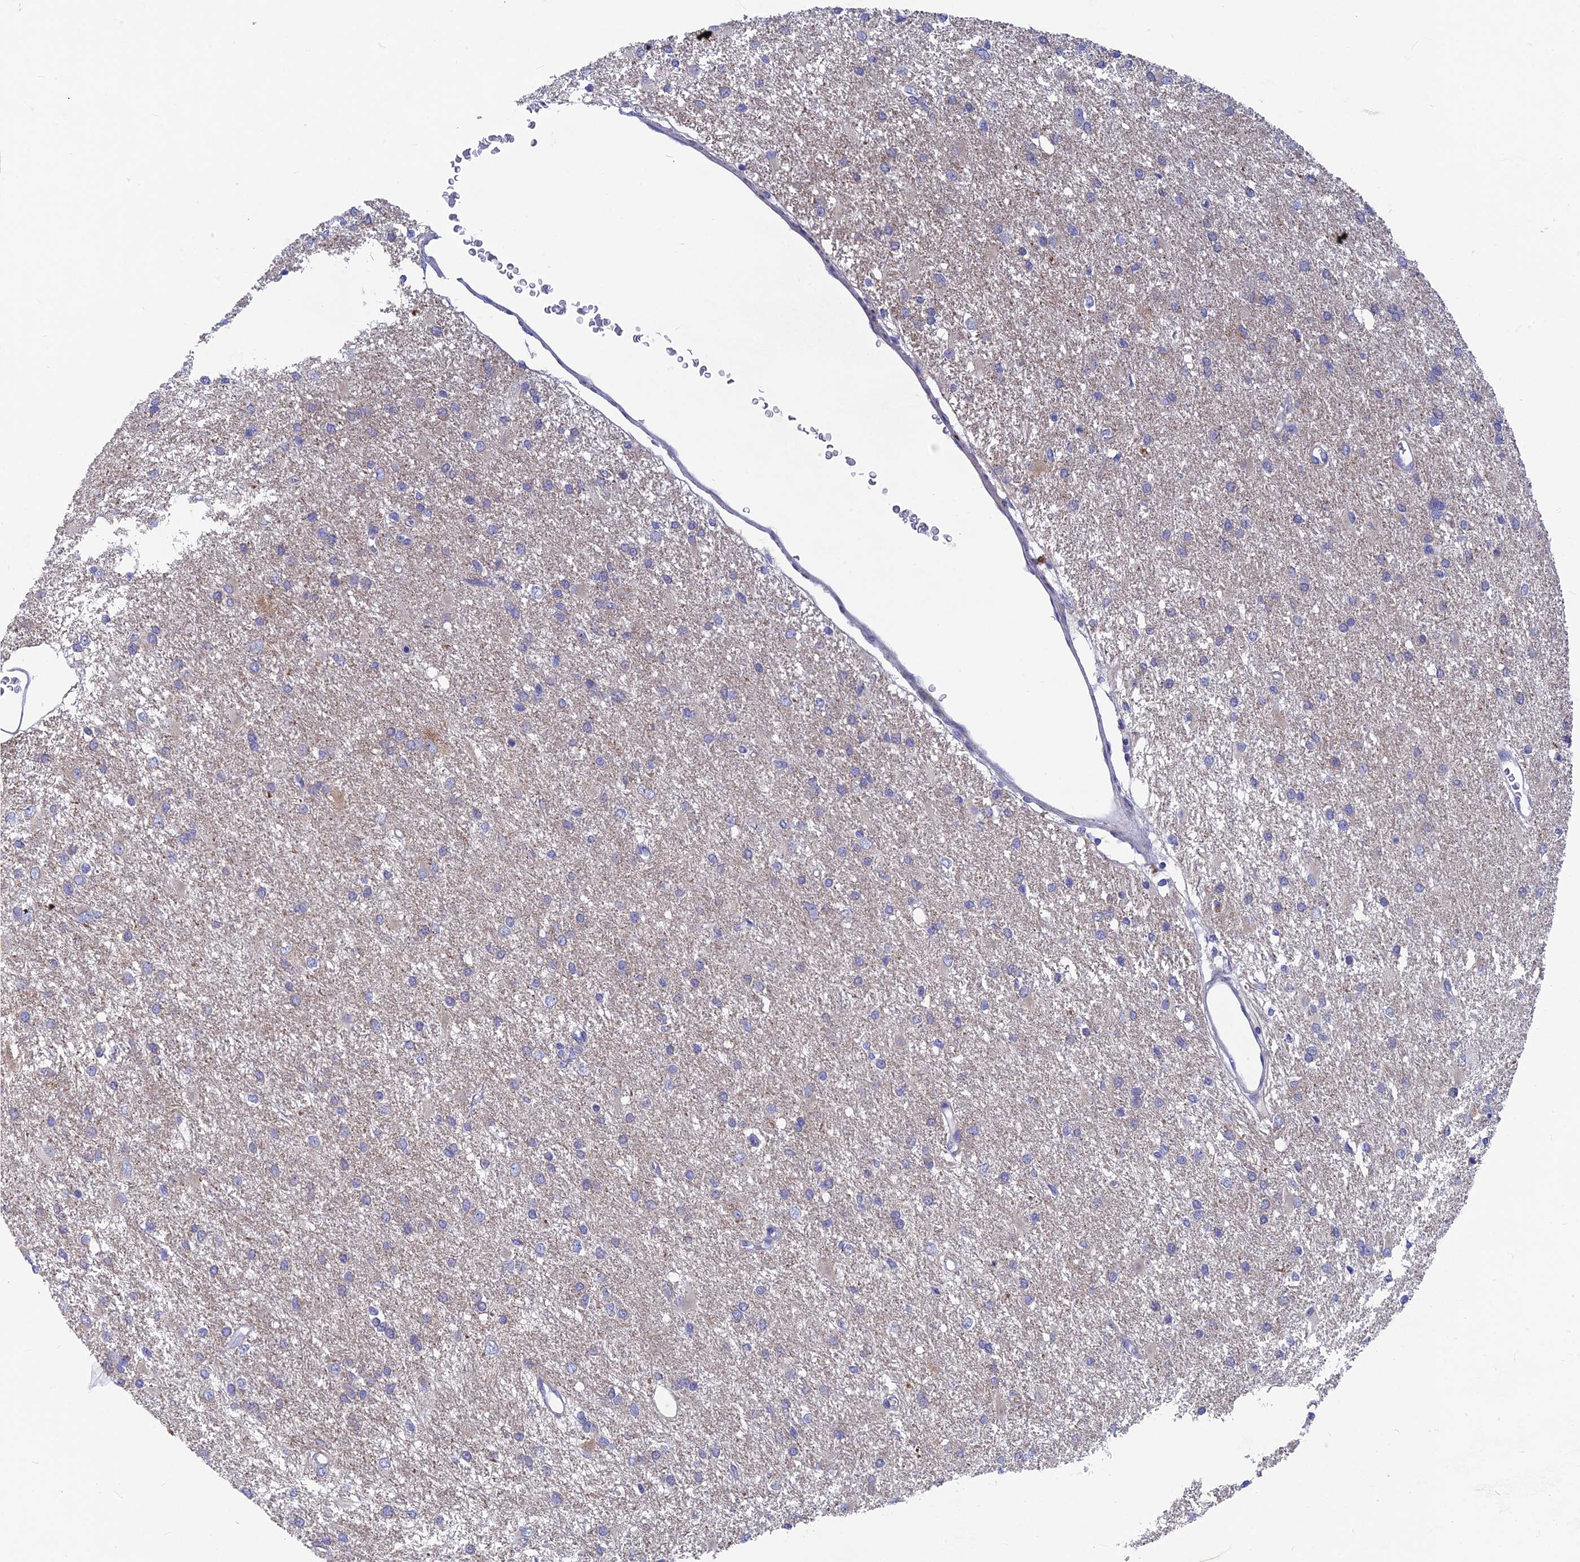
{"staining": {"intensity": "negative", "quantity": "none", "location": "none"}, "tissue": "glioma", "cell_type": "Tumor cells", "image_type": "cancer", "snomed": [{"axis": "morphology", "description": "Glioma, malignant, High grade"}, {"axis": "topography", "description": "Brain"}], "caption": "IHC of human glioma reveals no positivity in tumor cells.", "gene": "AK4", "patient": {"sex": "female", "age": 50}}